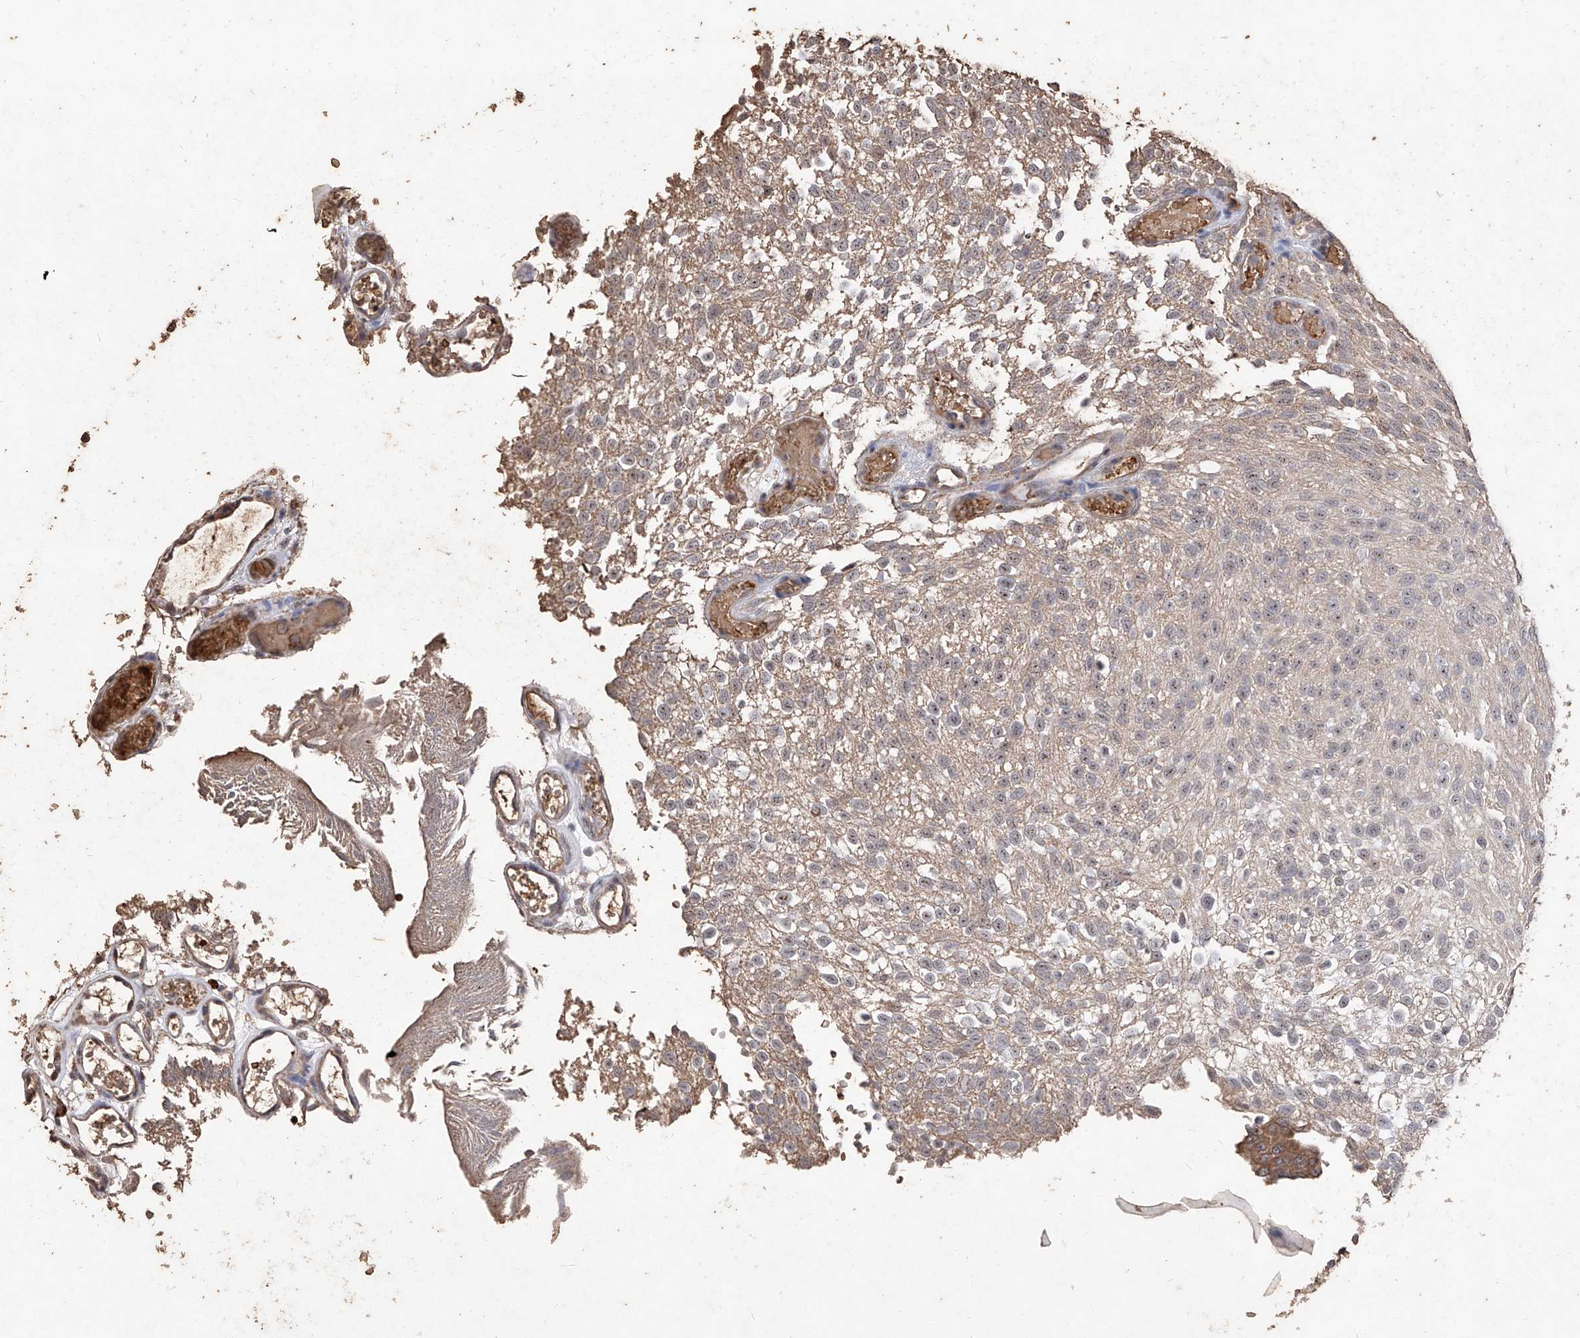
{"staining": {"intensity": "weak", "quantity": ">75%", "location": "cytoplasmic/membranous"}, "tissue": "urothelial cancer", "cell_type": "Tumor cells", "image_type": "cancer", "snomed": [{"axis": "morphology", "description": "Urothelial carcinoma, Low grade"}, {"axis": "topography", "description": "Urinary bladder"}], "caption": "Immunohistochemical staining of urothelial cancer demonstrates weak cytoplasmic/membranous protein expression in about >75% of tumor cells.", "gene": "EML1", "patient": {"sex": "male", "age": 78}}